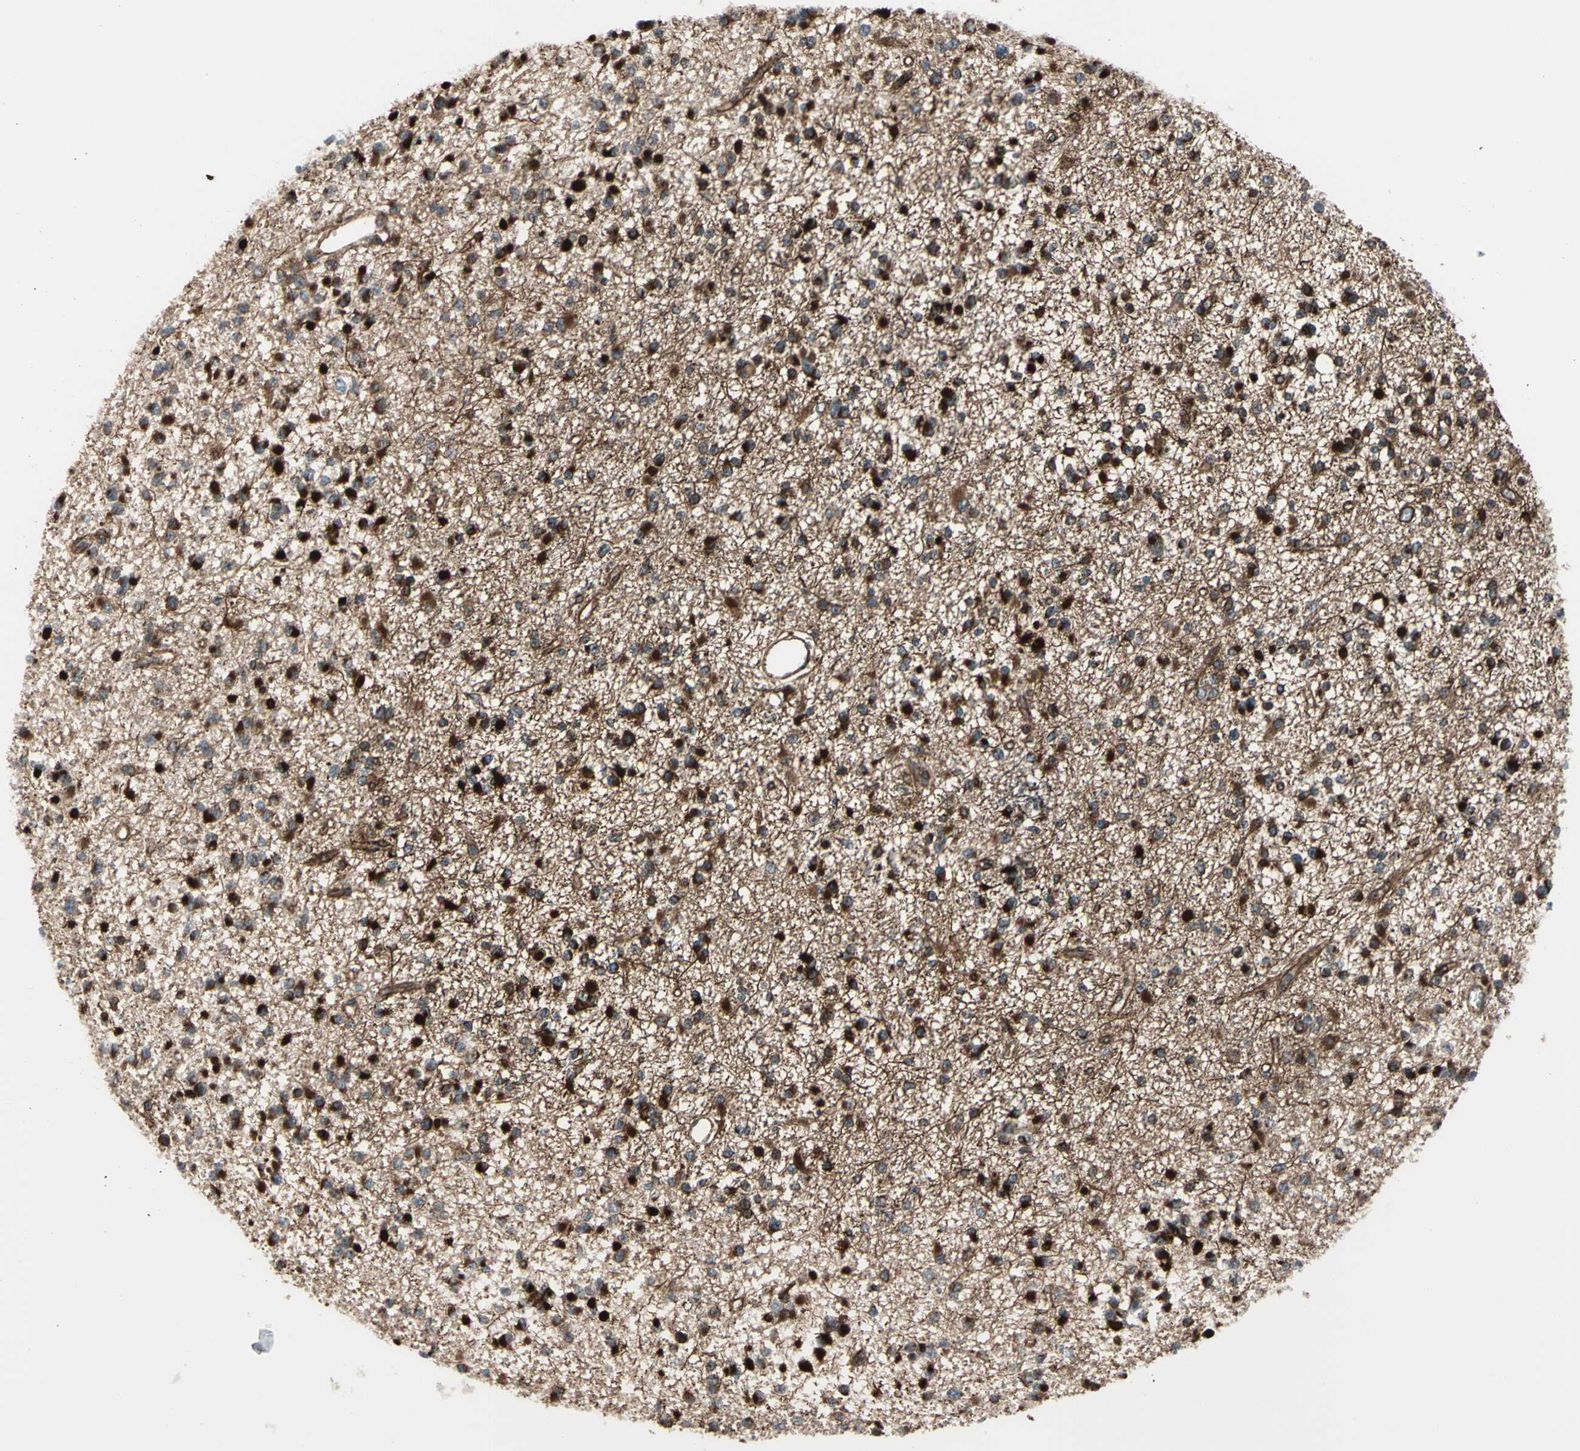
{"staining": {"intensity": "strong", "quantity": ">75%", "location": "cytoplasmic/membranous,nuclear"}, "tissue": "glioma", "cell_type": "Tumor cells", "image_type": "cancer", "snomed": [{"axis": "morphology", "description": "Glioma, malignant, Low grade"}, {"axis": "topography", "description": "Brain"}], "caption": "Human malignant glioma (low-grade) stained for a protein (brown) demonstrates strong cytoplasmic/membranous and nuclear positive positivity in approximately >75% of tumor cells.", "gene": "EXD2", "patient": {"sex": "female", "age": 22}}